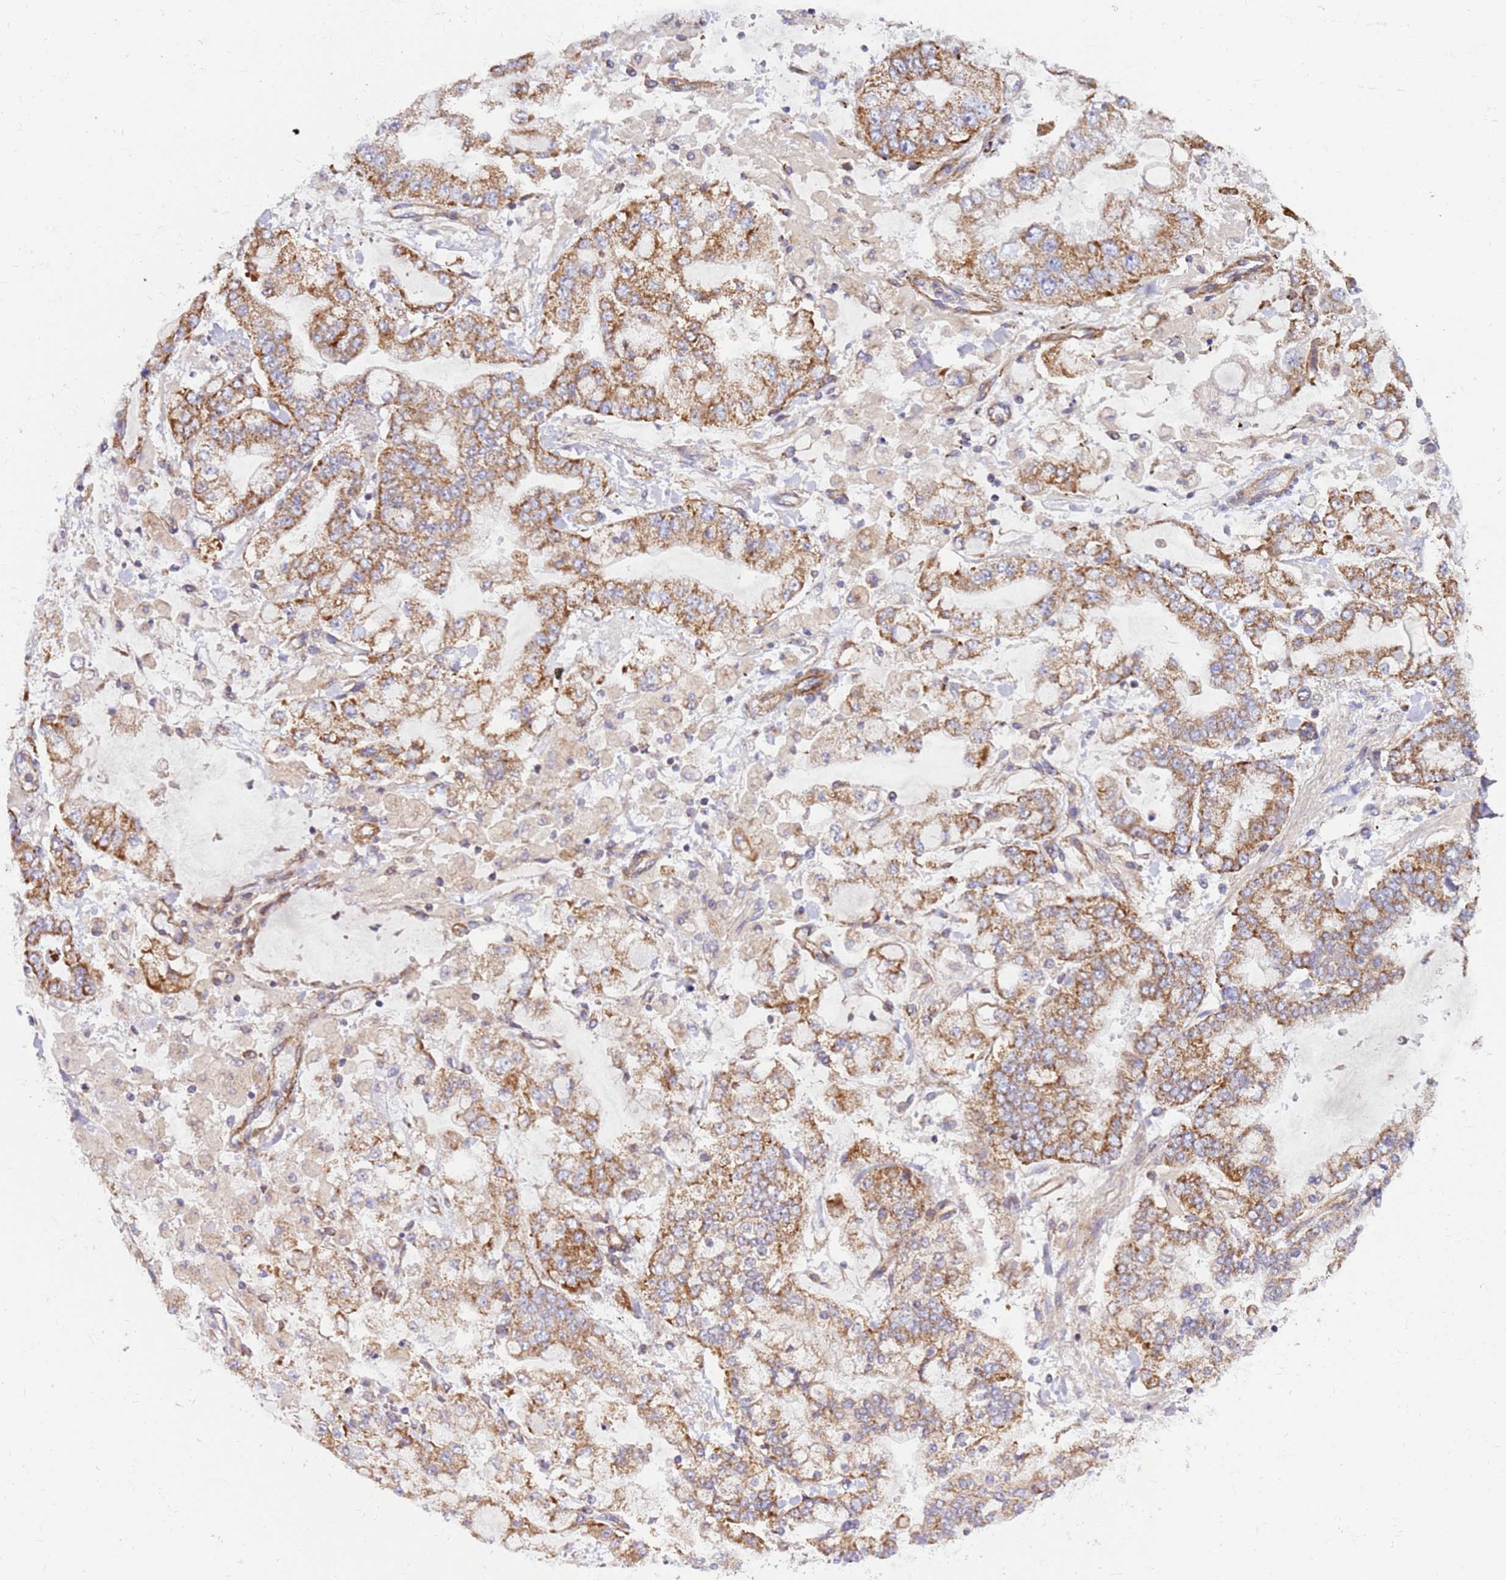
{"staining": {"intensity": "moderate", "quantity": ">75%", "location": "cytoplasmic/membranous"}, "tissue": "stomach cancer", "cell_type": "Tumor cells", "image_type": "cancer", "snomed": [{"axis": "morphology", "description": "Normal tissue, NOS"}, {"axis": "morphology", "description": "Adenocarcinoma, NOS"}, {"axis": "topography", "description": "Stomach, upper"}, {"axis": "topography", "description": "Stomach"}], "caption": "A medium amount of moderate cytoplasmic/membranous positivity is appreciated in approximately >75% of tumor cells in stomach cancer (adenocarcinoma) tissue.", "gene": "MRPL20", "patient": {"sex": "male", "age": 76}}